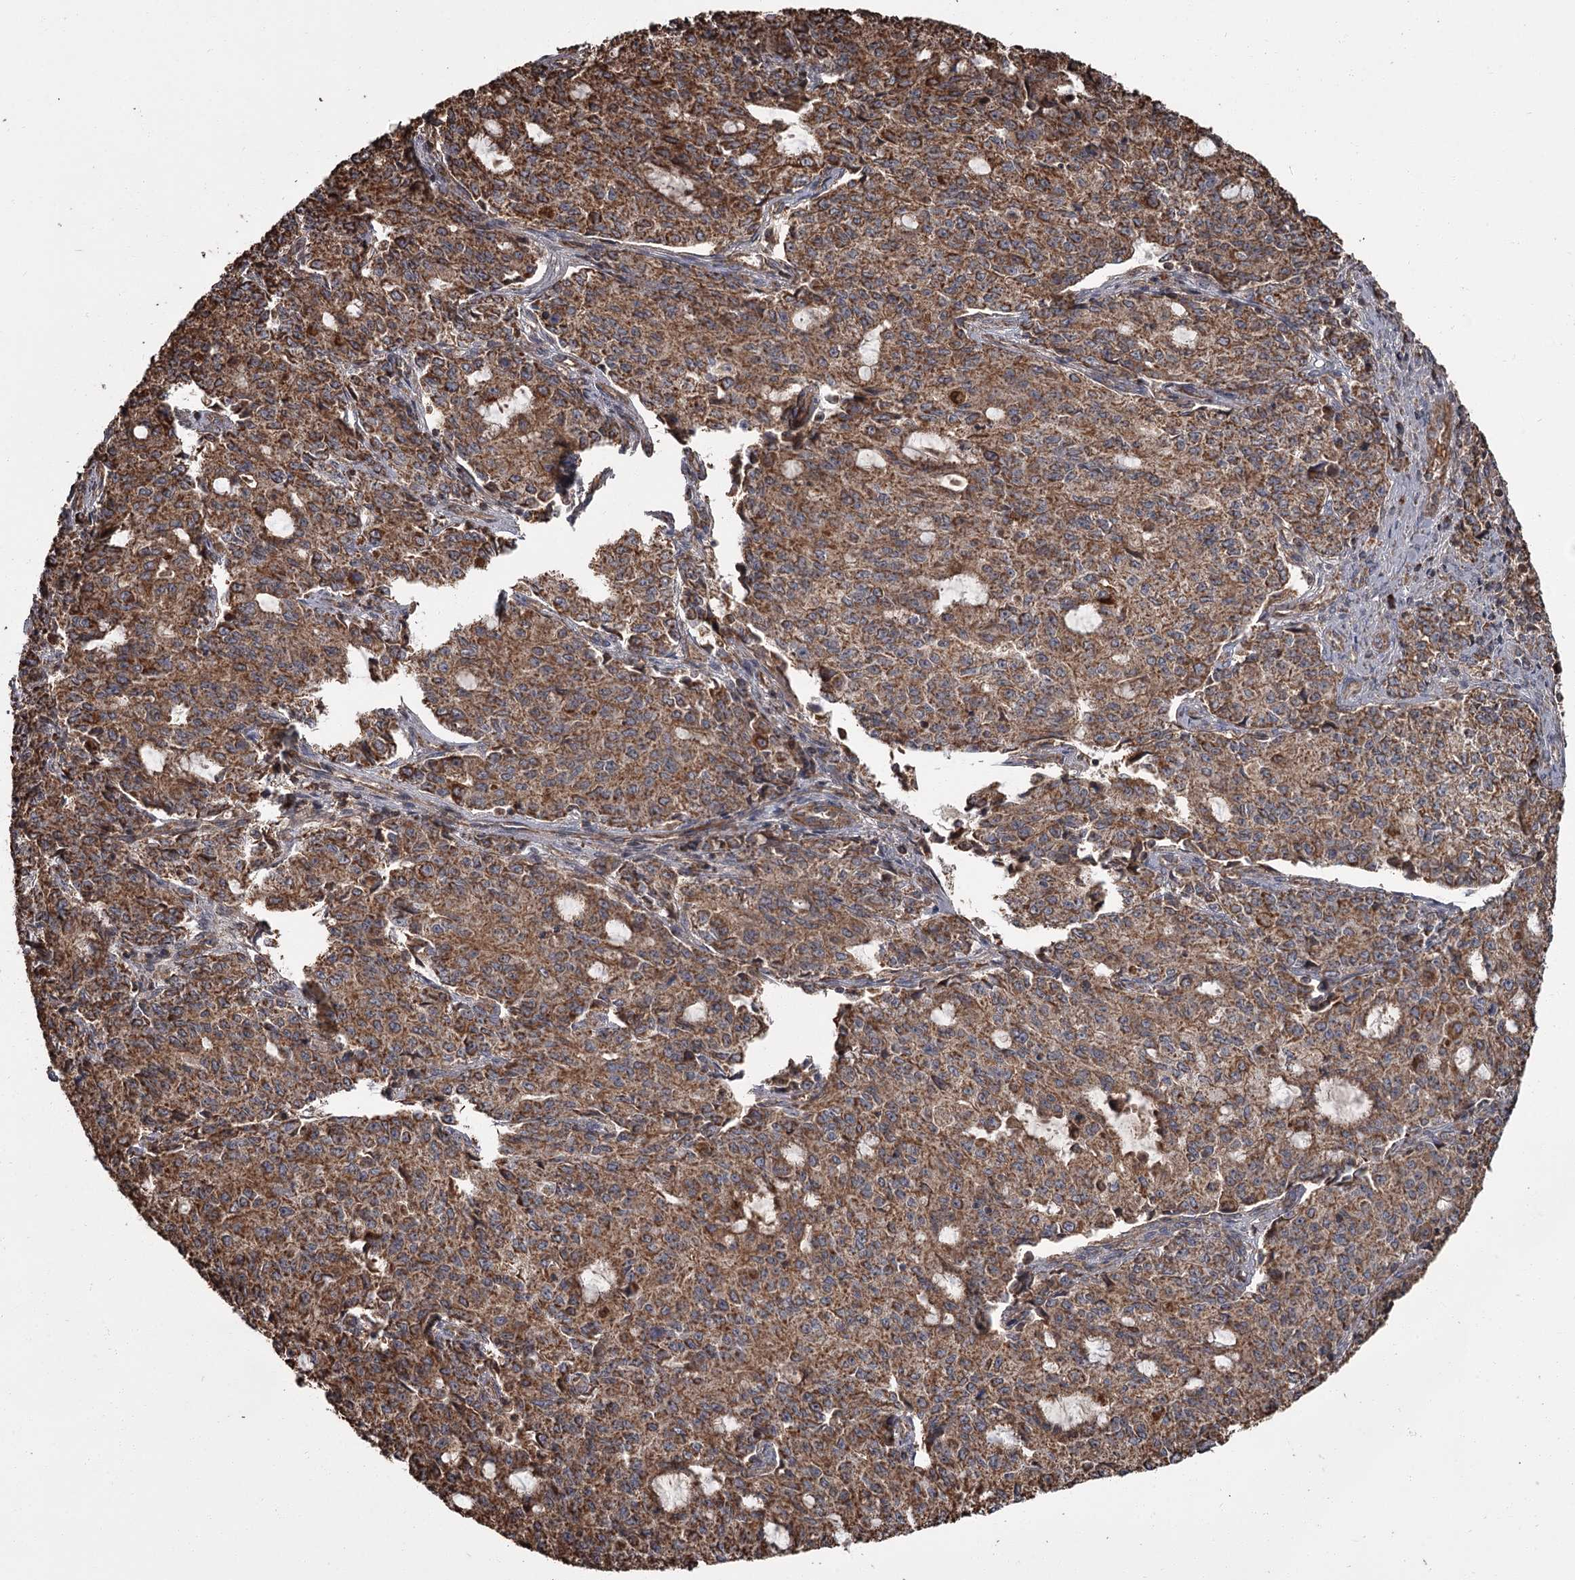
{"staining": {"intensity": "strong", "quantity": ">75%", "location": "cytoplasmic/membranous"}, "tissue": "endometrial cancer", "cell_type": "Tumor cells", "image_type": "cancer", "snomed": [{"axis": "morphology", "description": "Adenocarcinoma, NOS"}, {"axis": "topography", "description": "Endometrium"}], "caption": "Immunohistochemical staining of endometrial cancer reveals strong cytoplasmic/membranous protein positivity in approximately >75% of tumor cells. (DAB = brown stain, brightfield microscopy at high magnification).", "gene": "THAP9", "patient": {"sex": "female", "age": 50}}